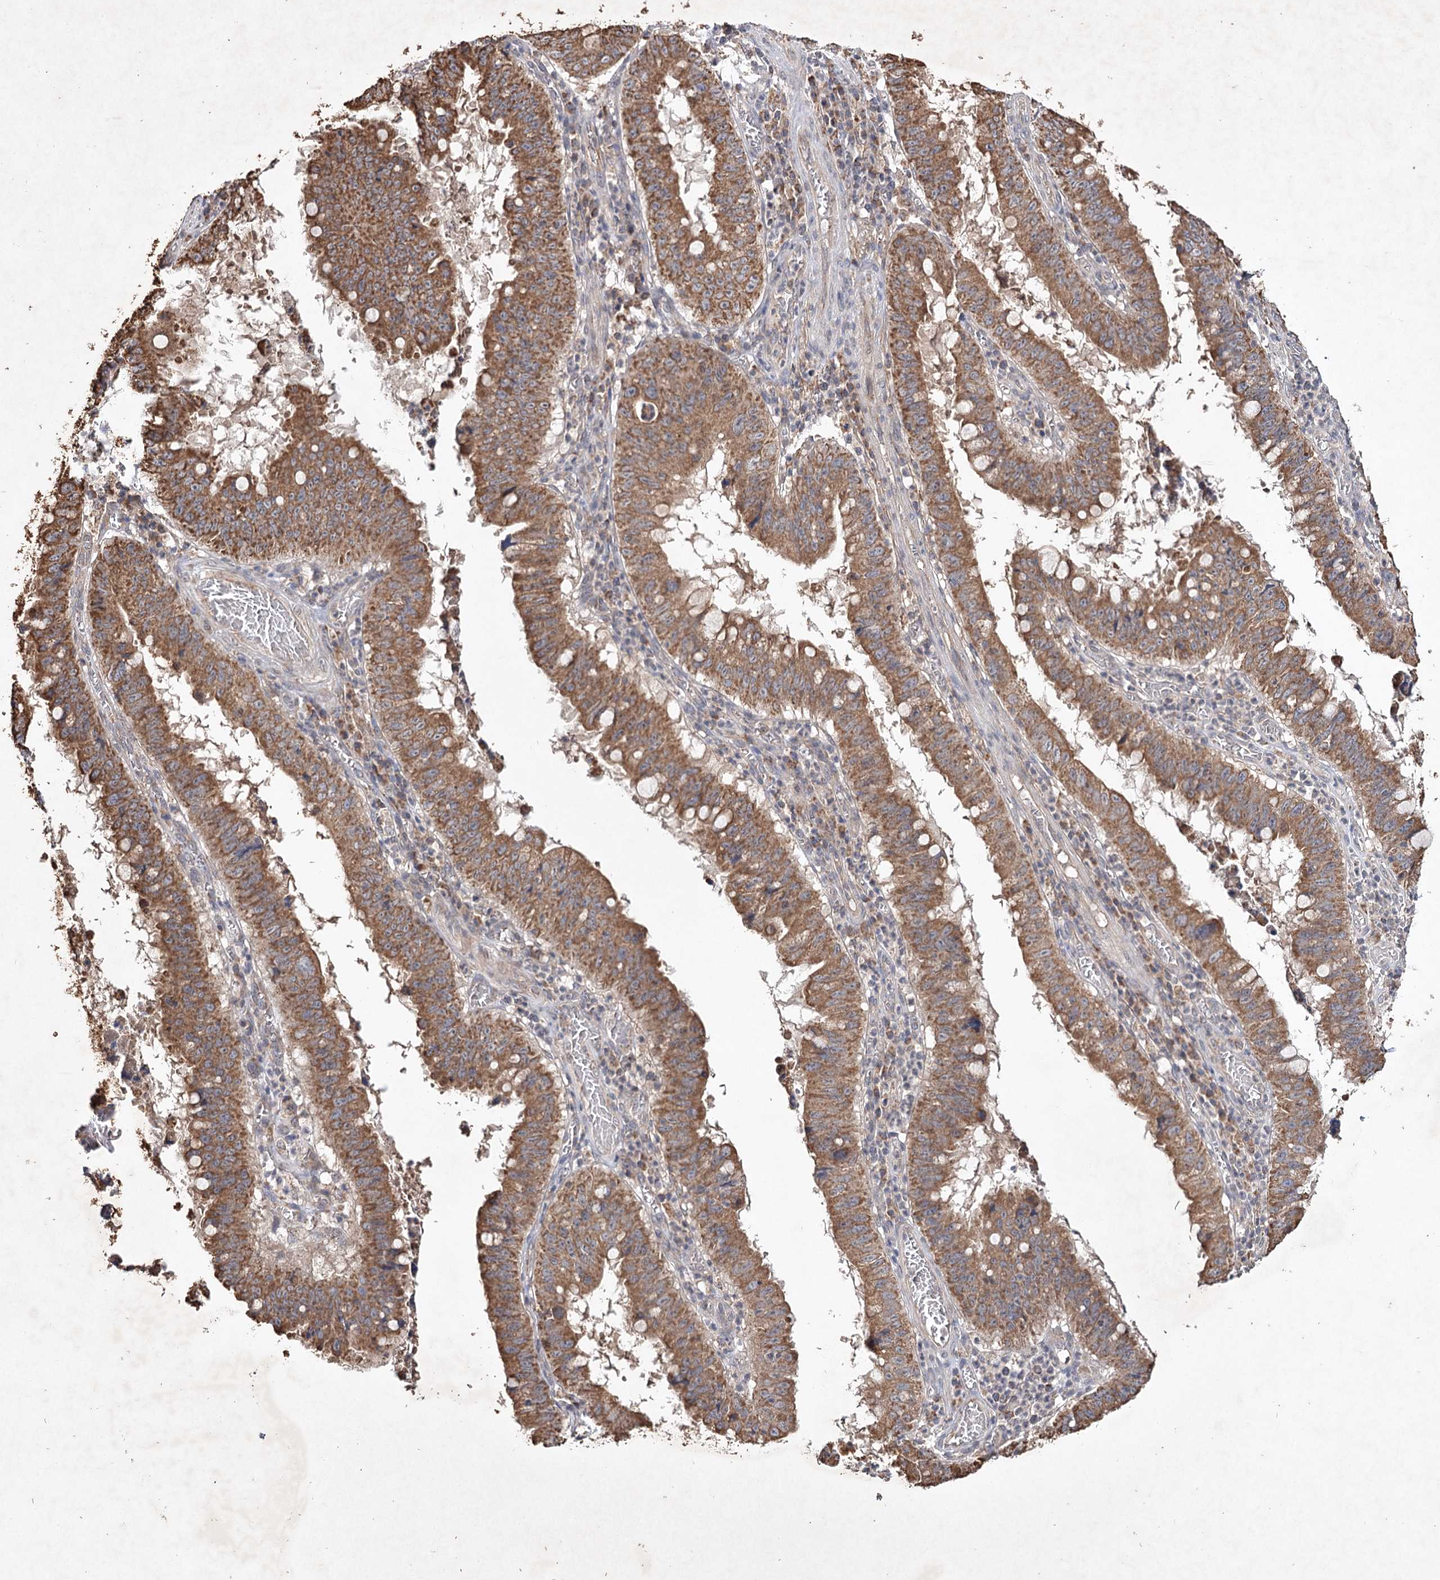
{"staining": {"intensity": "moderate", "quantity": ">75%", "location": "cytoplasmic/membranous"}, "tissue": "stomach cancer", "cell_type": "Tumor cells", "image_type": "cancer", "snomed": [{"axis": "morphology", "description": "Adenocarcinoma, NOS"}, {"axis": "topography", "description": "Stomach"}], "caption": "The micrograph exhibits staining of adenocarcinoma (stomach), revealing moderate cytoplasmic/membranous protein expression (brown color) within tumor cells.", "gene": "PIK3CB", "patient": {"sex": "male", "age": 59}}